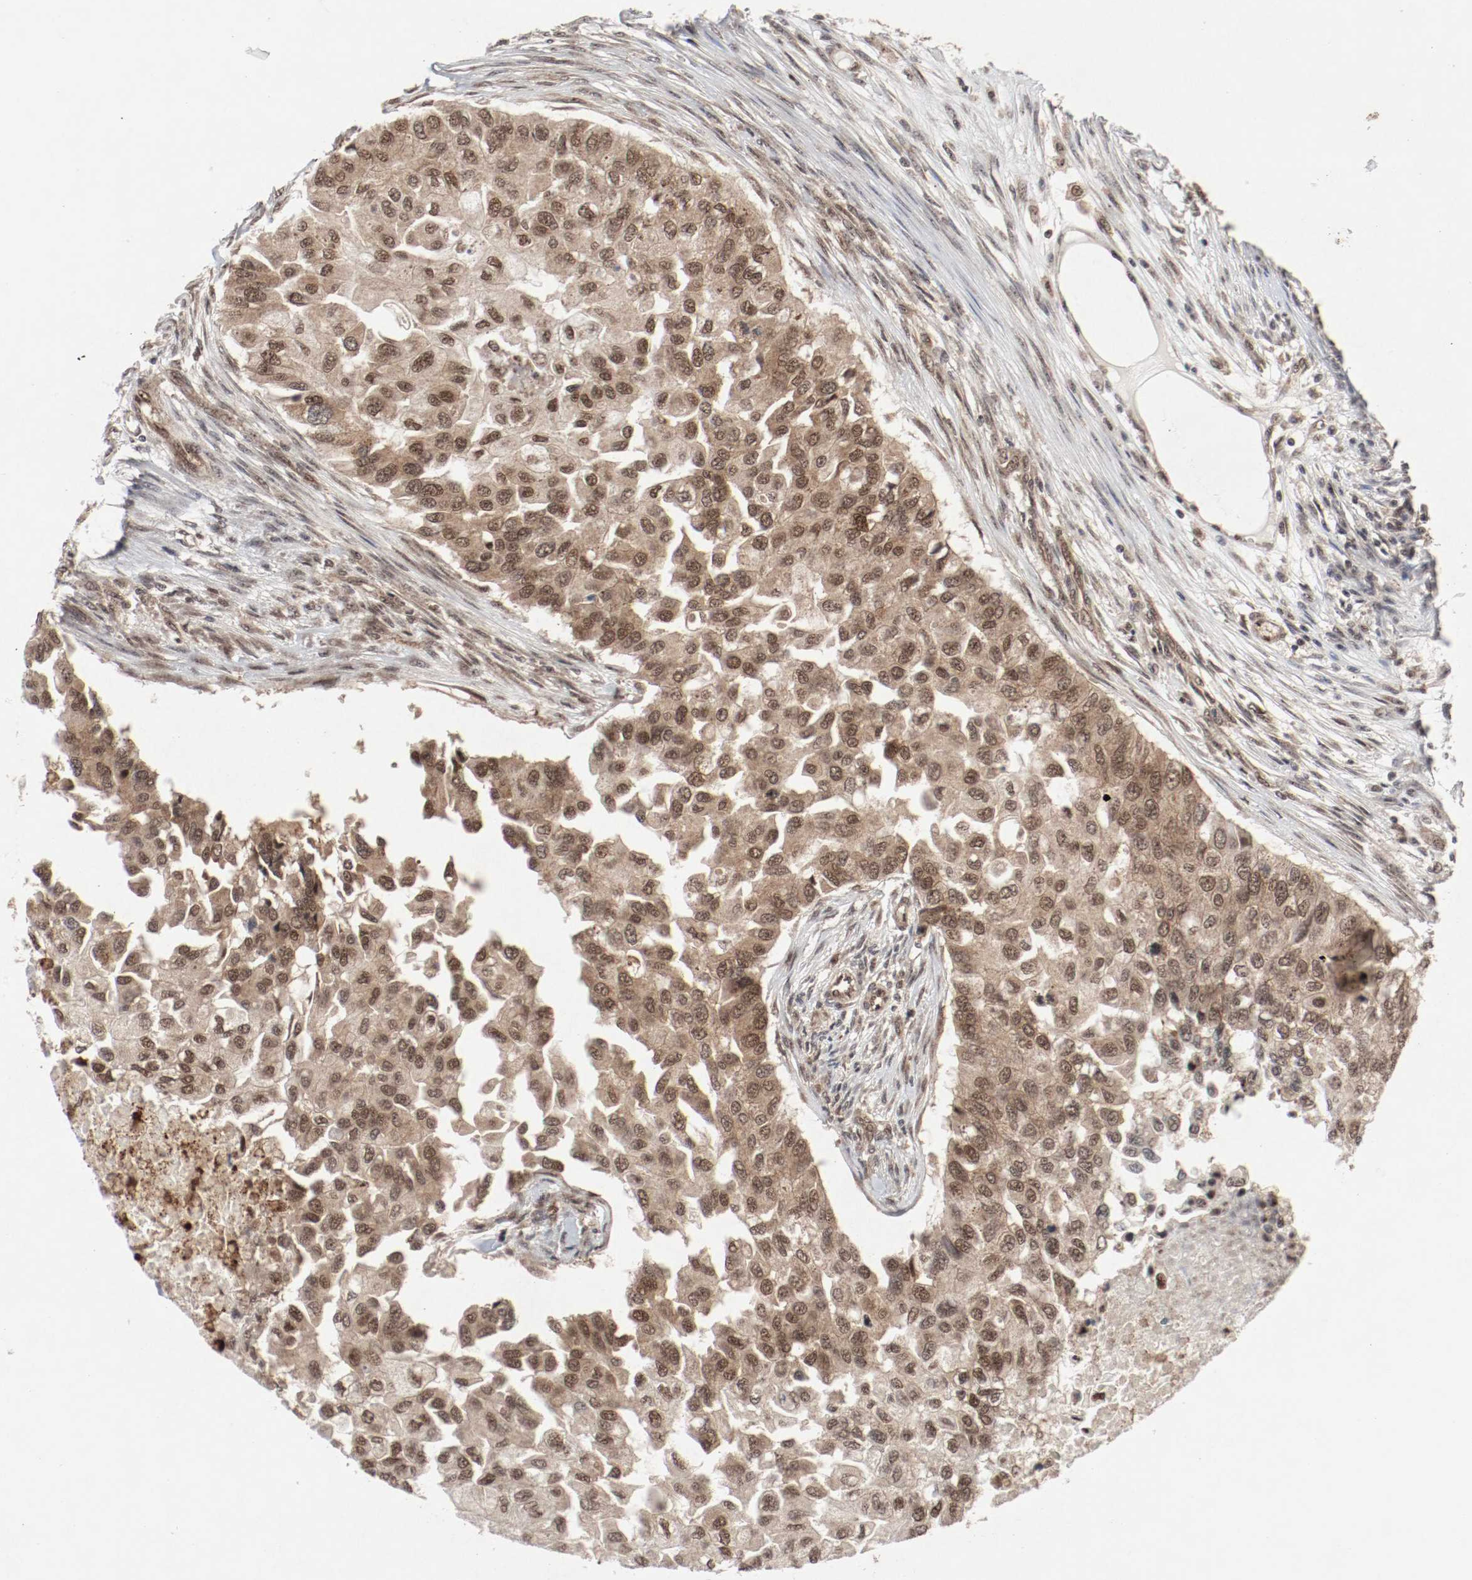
{"staining": {"intensity": "moderate", "quantity": ">75%", "location": "cytoplasmic/membranous,nuclear"}, "tissue": "breast cancer", "cell_type": "Tumor cells", "image_type": "cancer", "snomed": [{"axis": "morphology", "description": "Normal tissue, NOS"}, {"axis": "morphology", "description": "Duct carcinoma"}, {"axis": "topography", "description": "Breast"}], "caption": "Immunohistochemical staining of human invasive ductal carcinoma (breast) shows medium levels of moderate cytoplasmic/membranous and nuclear expression in about >75% of tumor cells.", "gene": "CSNK2B", "patient": {"sex": "female", "age": 49}}